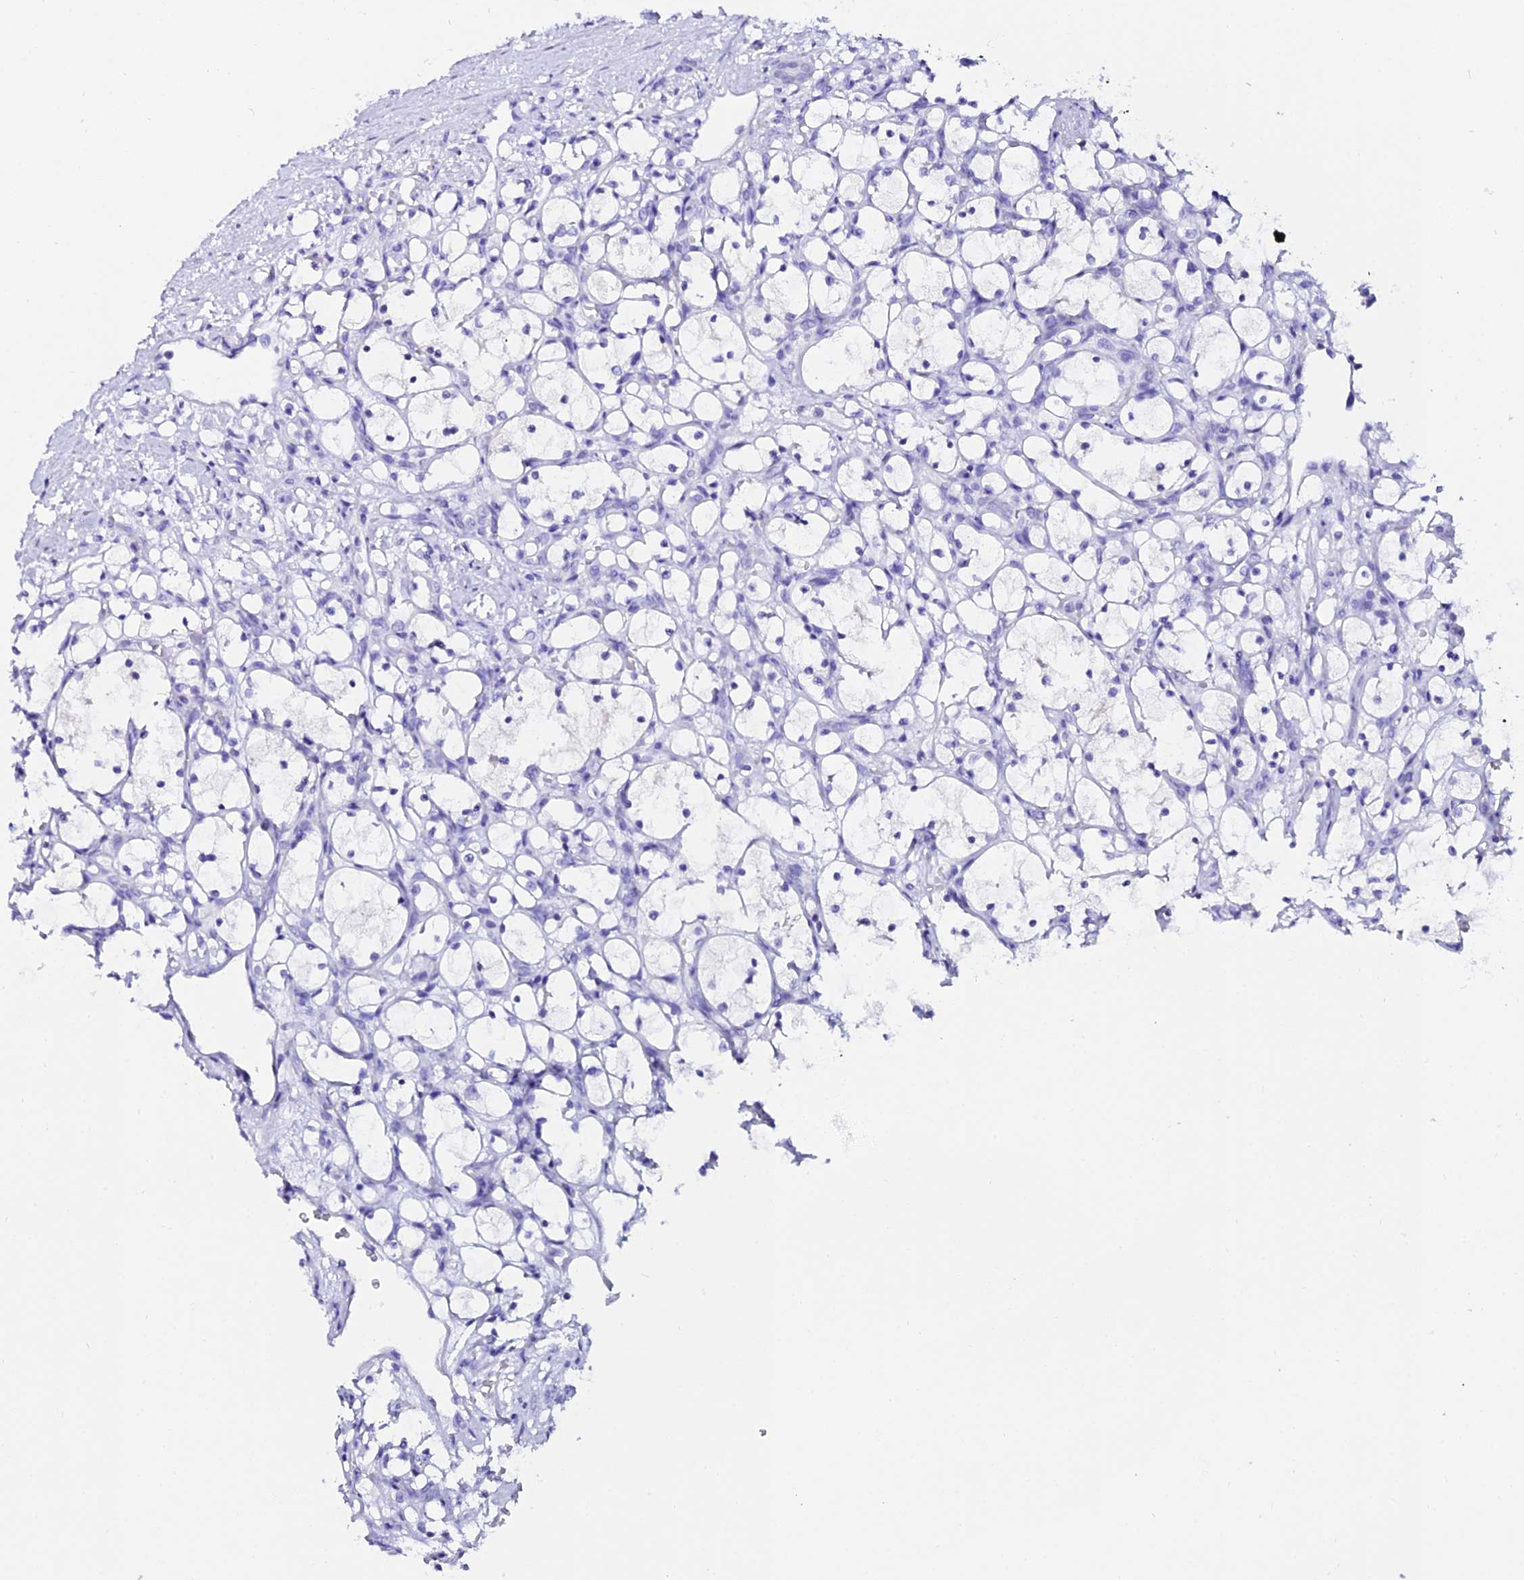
{"staining": {"intensity": "negative", "quantity": "none", "location": "none"}, "tissue": "renal cancer", "cell_type": "Tumor cells", "image_type": "cancer", "snomed": [{"axis": "morphology", "description": "Adenocarcinoma, NOS"}, {"axis": "topography", "description": "Kidney"}], "caption": "This is a micrograph of IHC staining of renal adenocarcinoma, which shows no positivity in tumor cells.", "gene": "OR4D5", "patient": {"sex": "female", "age": 69}}